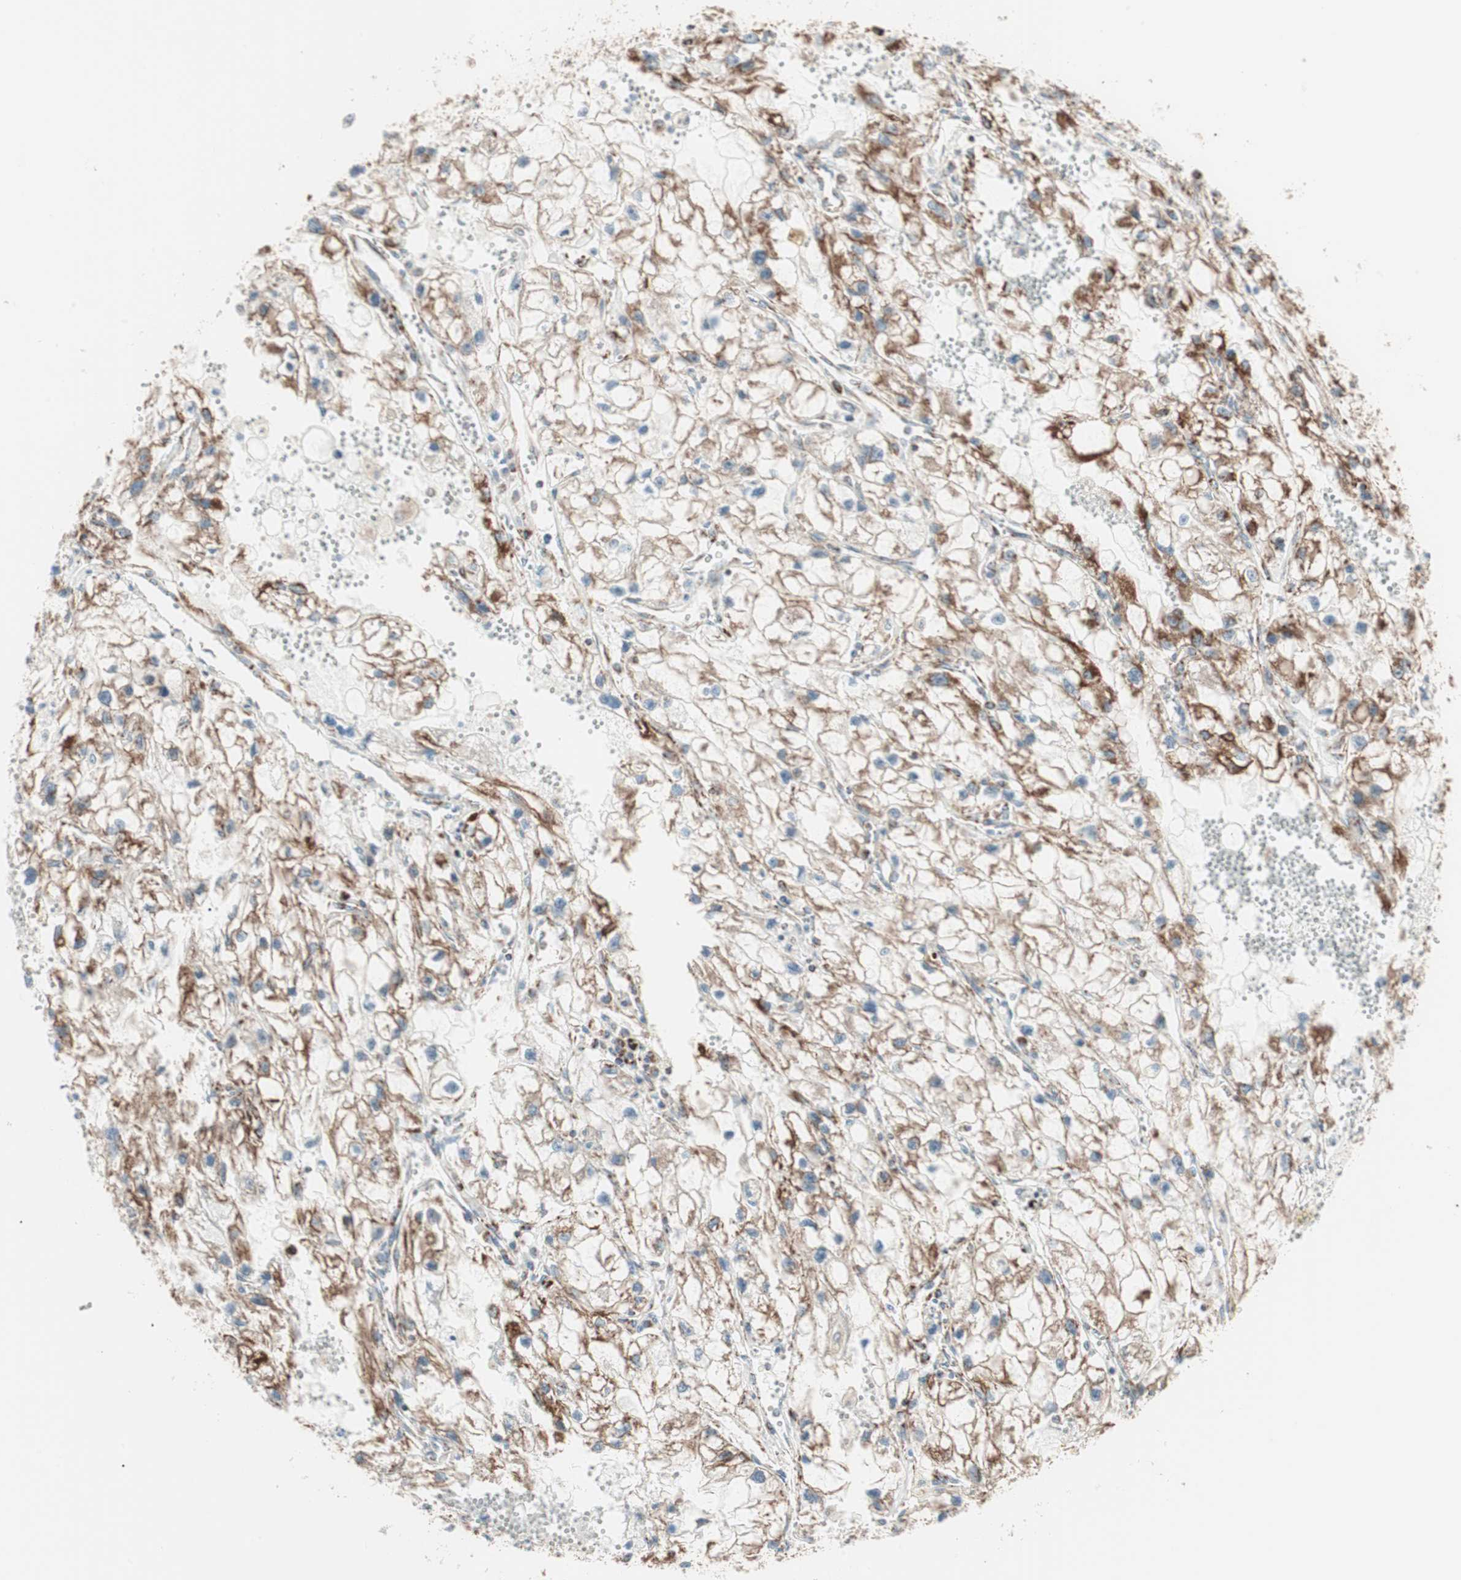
{"staining": {"intensity": "moderate", "quantity": ">75%", "location": "cytoplasmic/membranous"}, "tissue": "renal cancer", "cell_type": "Tumor cells", "image_type": "cancer", "snomed": [{"axis": "morphology", "description": "Adenocarcinoma, NOS"}, {"axis": "topography", "description": "Kidney"}], "caption": "An IHC histopathology image of neoplastic tissue is shown. Protein staining in brown highlights moderate cytoplasmic/membranous positivity in renal cancer (adenocarcinoma) within tumor cells.", "gene": "TOMM20", "patient": {"sex": "female", "age": 70}}